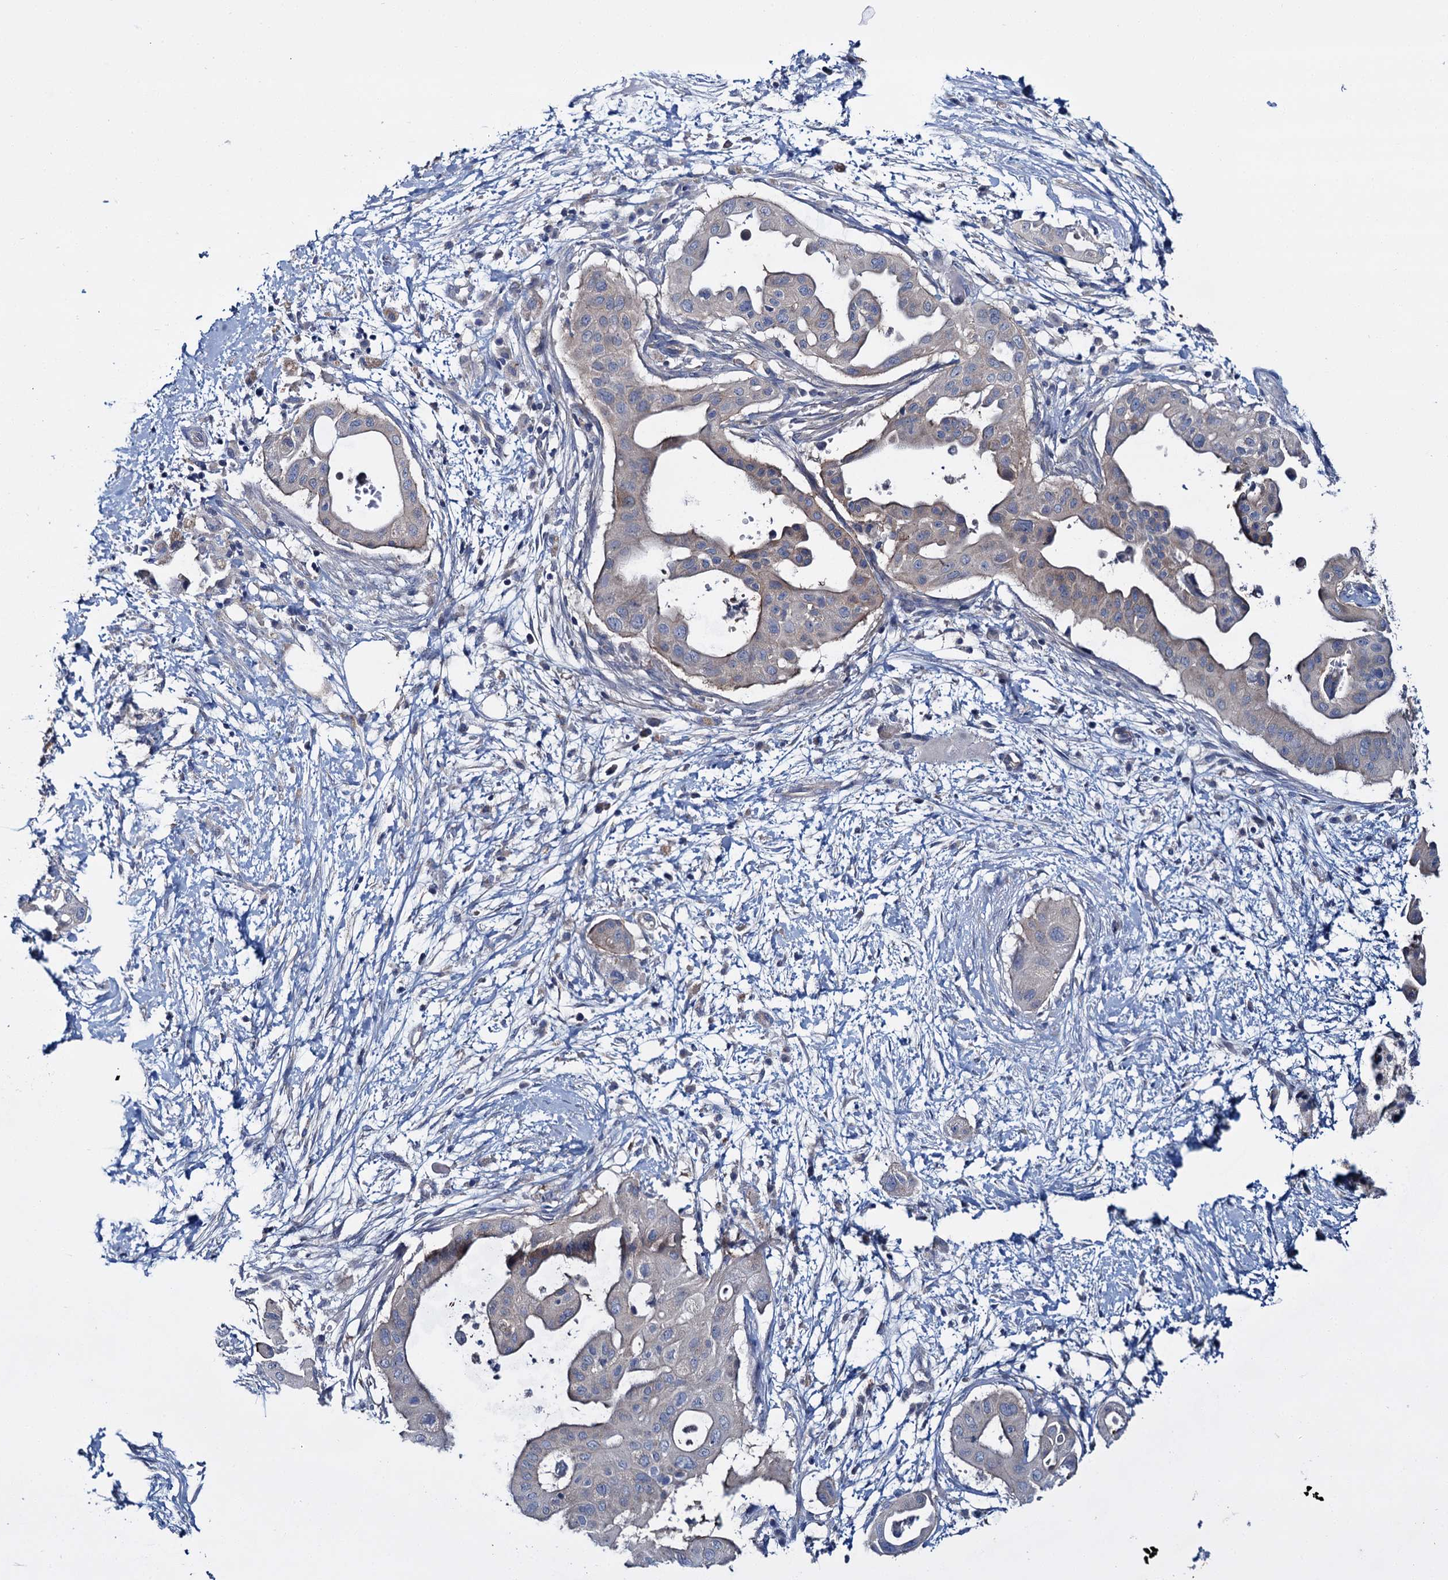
{"staining": {"intensity": "weak", "quantity": "<25%", "location": "cytoplasmic/membranous"}, "tissue": "pancreatic cancer", "cell_type": "Tumor cells", "image_type": "cancer", "snomed": [{"axis": "morphology", "description": "Adenocarcinoma, NOS"}, {"axis": "topography", "description": "Pancreas"}], "caption": "Protein analysis of pancreatic cancer demonstrates no significant expression in tumor cells.", "gene": "CEP295", "patient": {"sex": "male", "age": 68}}